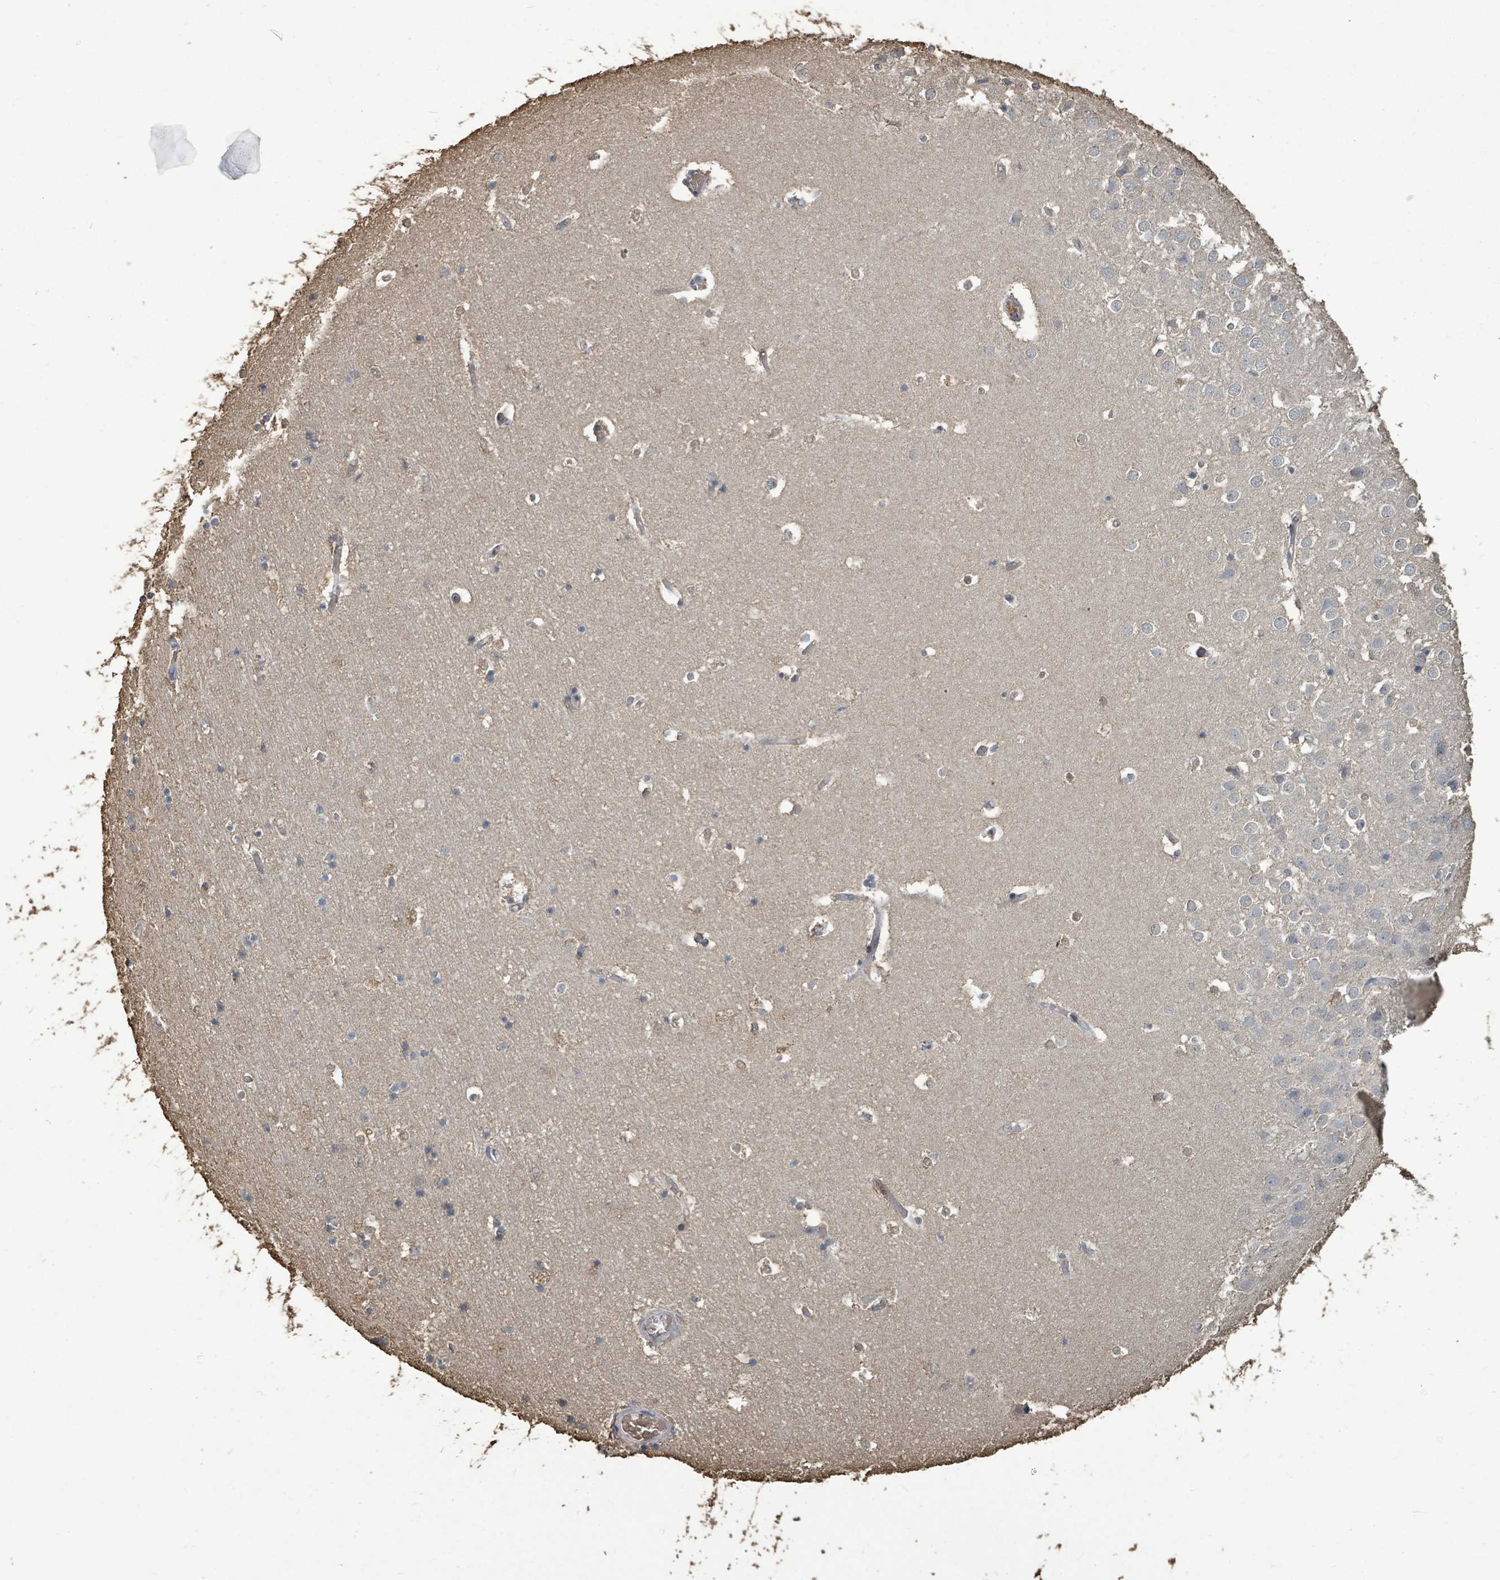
{"staining": {"intensity": "weak", "quantity": "<25%", "location": "cytoplasmic/membranous,nuclear"}, "tissue": "hippocampus", "cell_type": "Glial cells", "image_type": "normal", "snomed": [{"axis": "morphology", "description": "Normal tissue, NOS"}, {"axis": "topography", "description": "Hippocampus"}], "caption": "The image shows no staining of glial cells in normal hippocampus.", "gene": "C6orf52", "patient": {"sex": "female", "age": 52}}